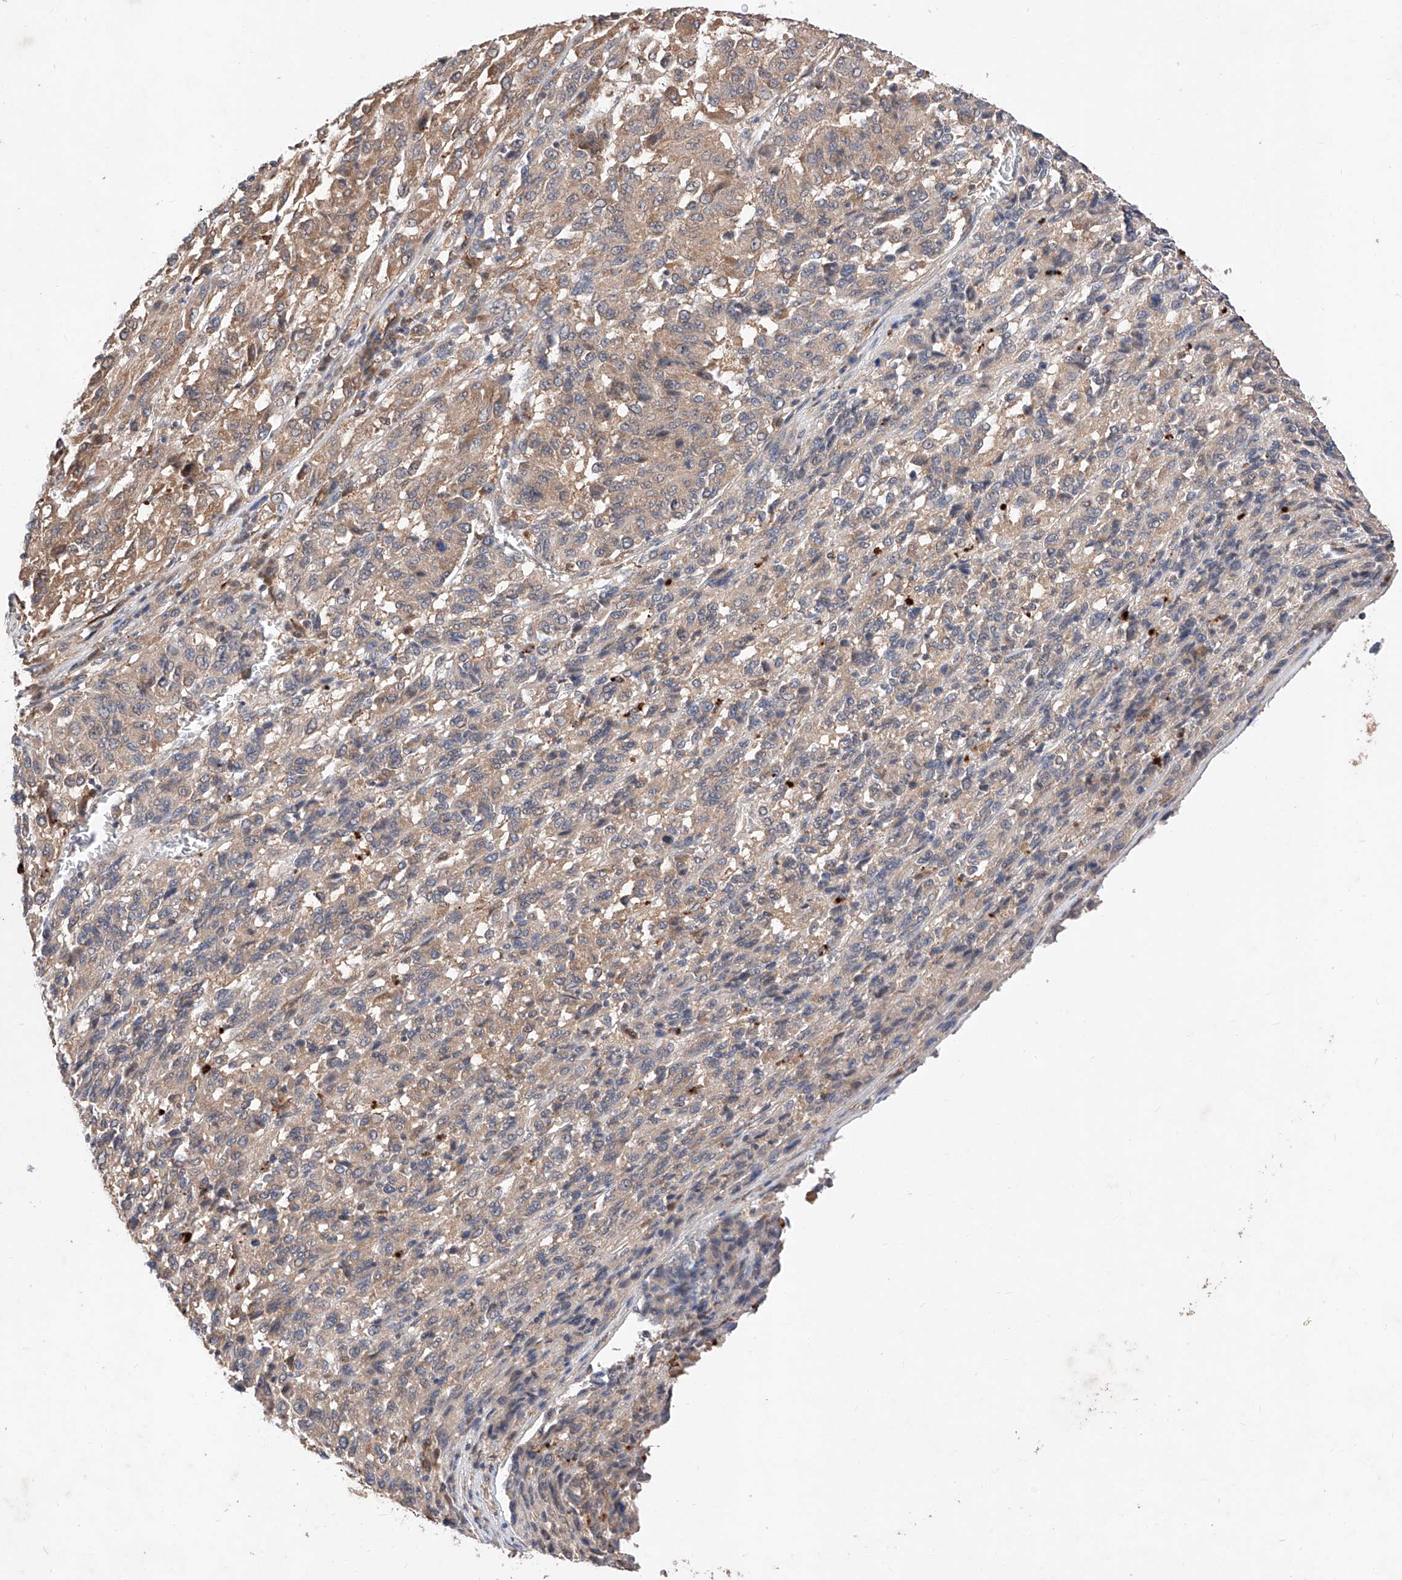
{"staining": {"intensity": "weak", "quantity": "25%-75%", "location": "cytoplasmic/membranous"}, "tissue": "melanoma", "cell_type": "Tumor cells", "image_type": "cancer", "snomed": [{"axis": "morphology", "description": "Malignant melanoma, Metastatic site"}, {"axis": "topography", "description": "Lung"}], "caption": "Immunohistochemical staining of human melanoma reveals low levels of weak cytoplasmic/membranous protein positivity in approximately 25%-75% of tumor cells.", "gene": "ZSCAN4", "patient": {"sex": "male", "age": 64}}